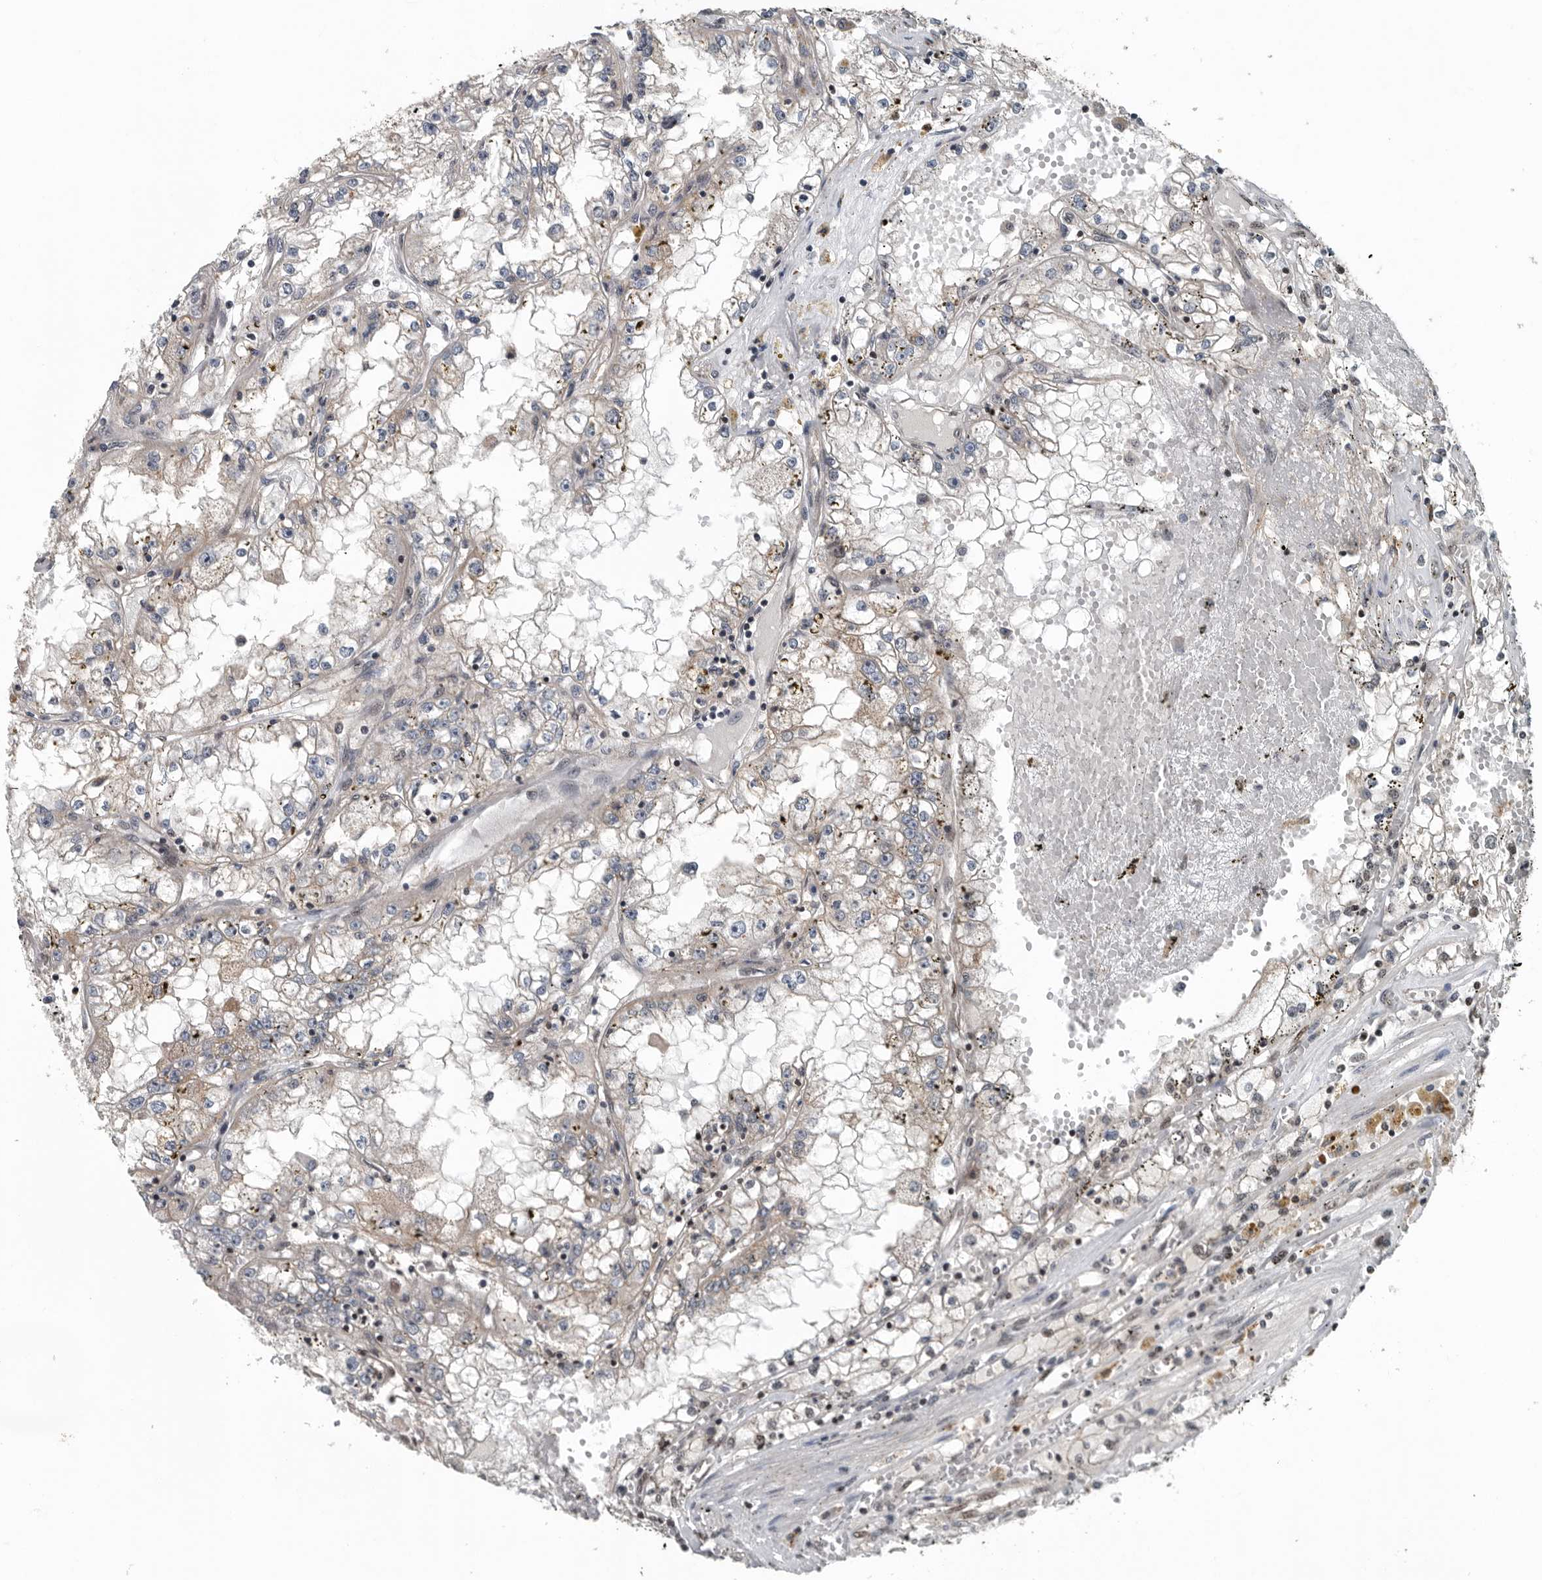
{"staining": {"intensity": "weak", "quantity": "25%-75%", "location": "cytoplasmic/membranous"}, "tissue": "renal cancer", "cell_type": "Tumor cells", "image_type": "cancer", "snomed": [{"axis": "morphology", "description": "Adenocarcinoma, NOS"}, {"axis": "topography", "description": "Kidney"}], "caption": "Immunohistochemical staining of human adenocarcinoma (renal) demonstrates low levels of weak cytoplasmic/membranous protein positivity in approximately 25%-75% of tumor cells.", "gene": "SENP7", "patient": {"sex": "male", "age": 56}}